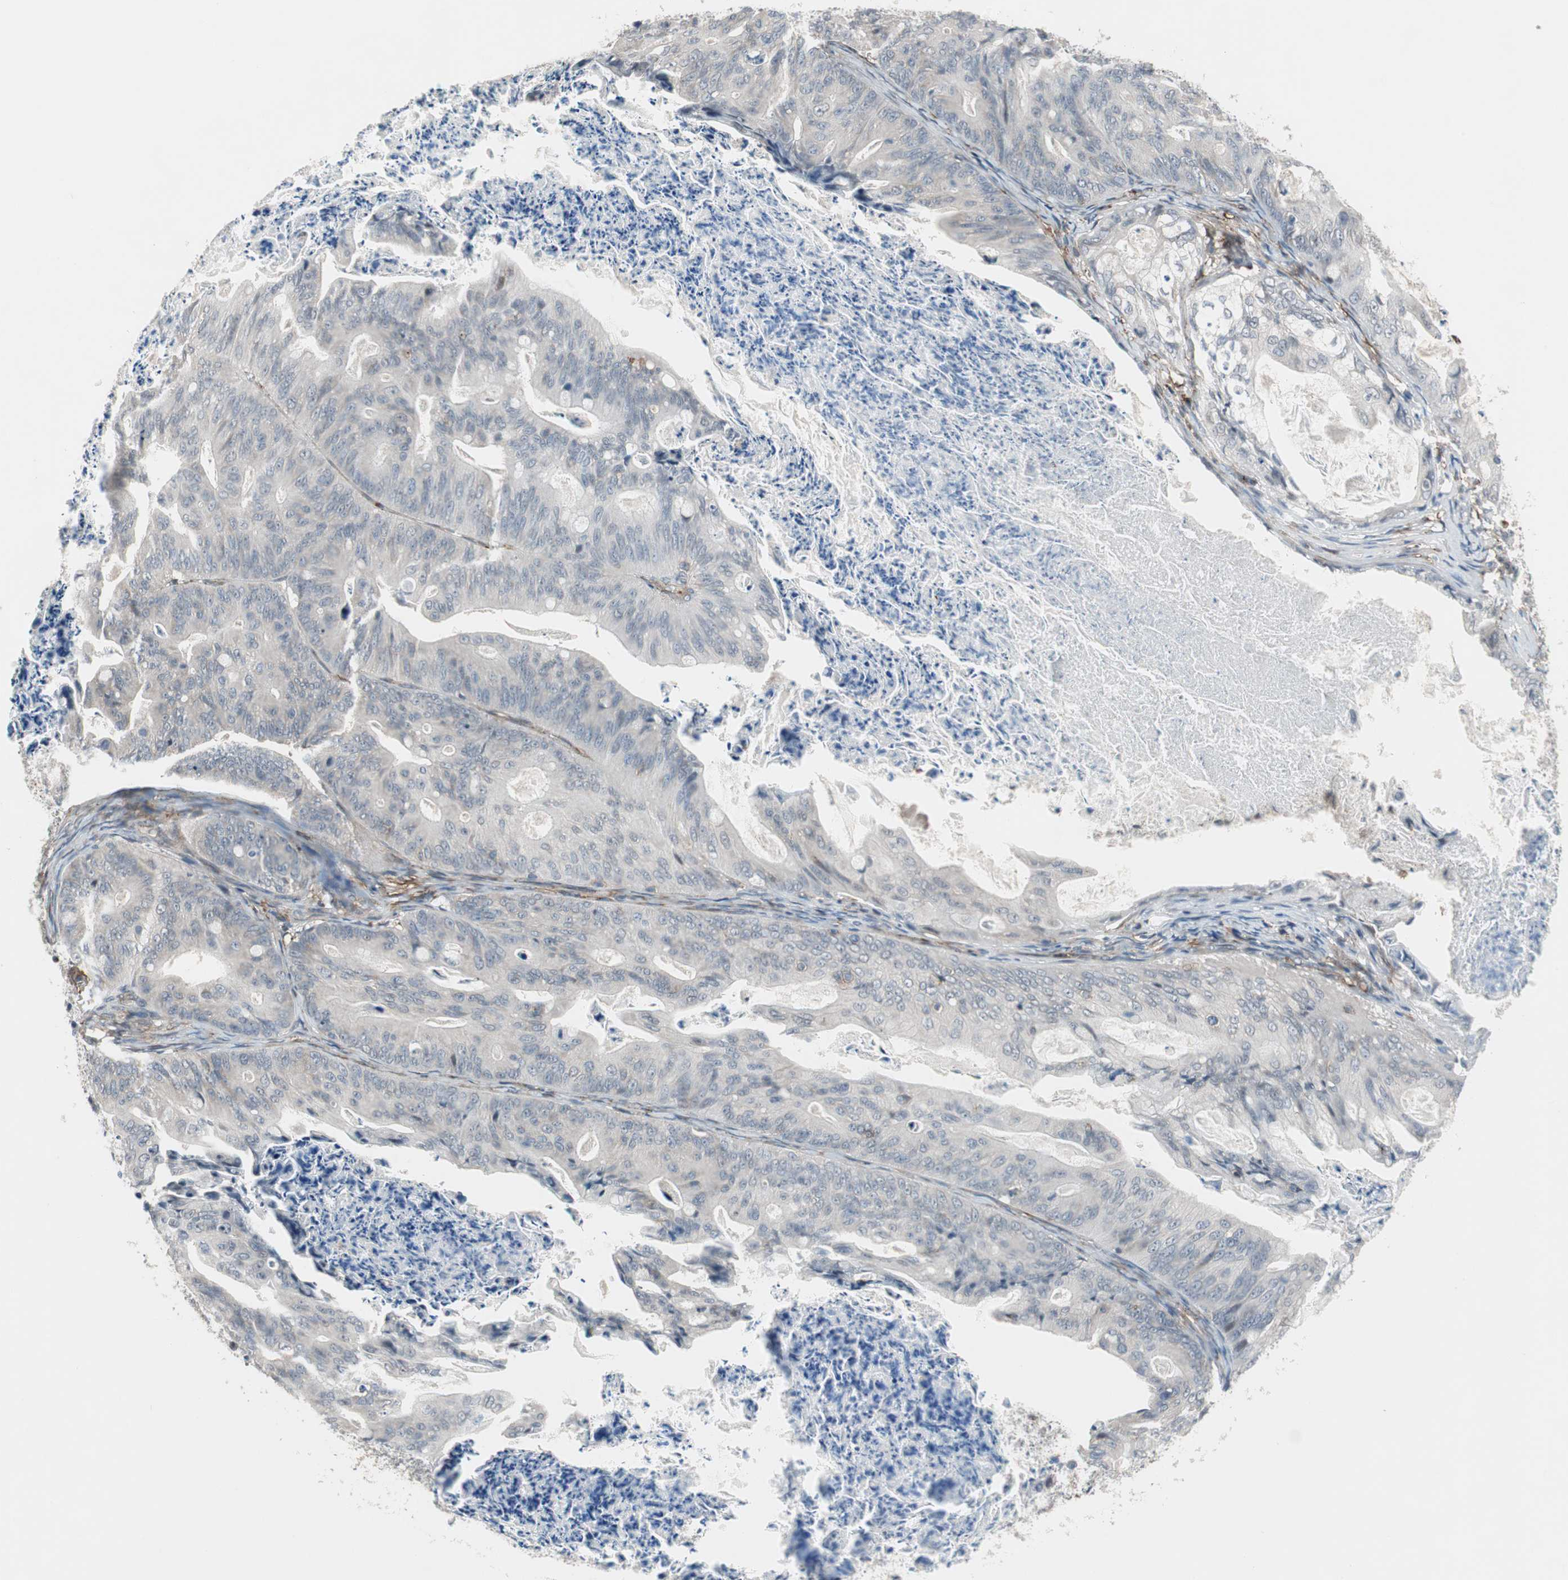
{"staining": {"intensity": "negative", "quantity": "none", "location": "none"}, "tissue": "ovarian cancer", "cell_type": "Tumor cells", "image_type": "cancer", "snomed": [{"axis": "morphology", "description": "Cystadenocarcinoma, mucinous, NOS"}, {"axis": "topography", "description": "Ovary"}], "caption": "This is an immunohistochemistry image of human ovarian mucinous cystadenocarcinoma. There is no expression in tumor cells.", "gene": "GRHL1", "patient": {"sex": "female", "age": 37}}